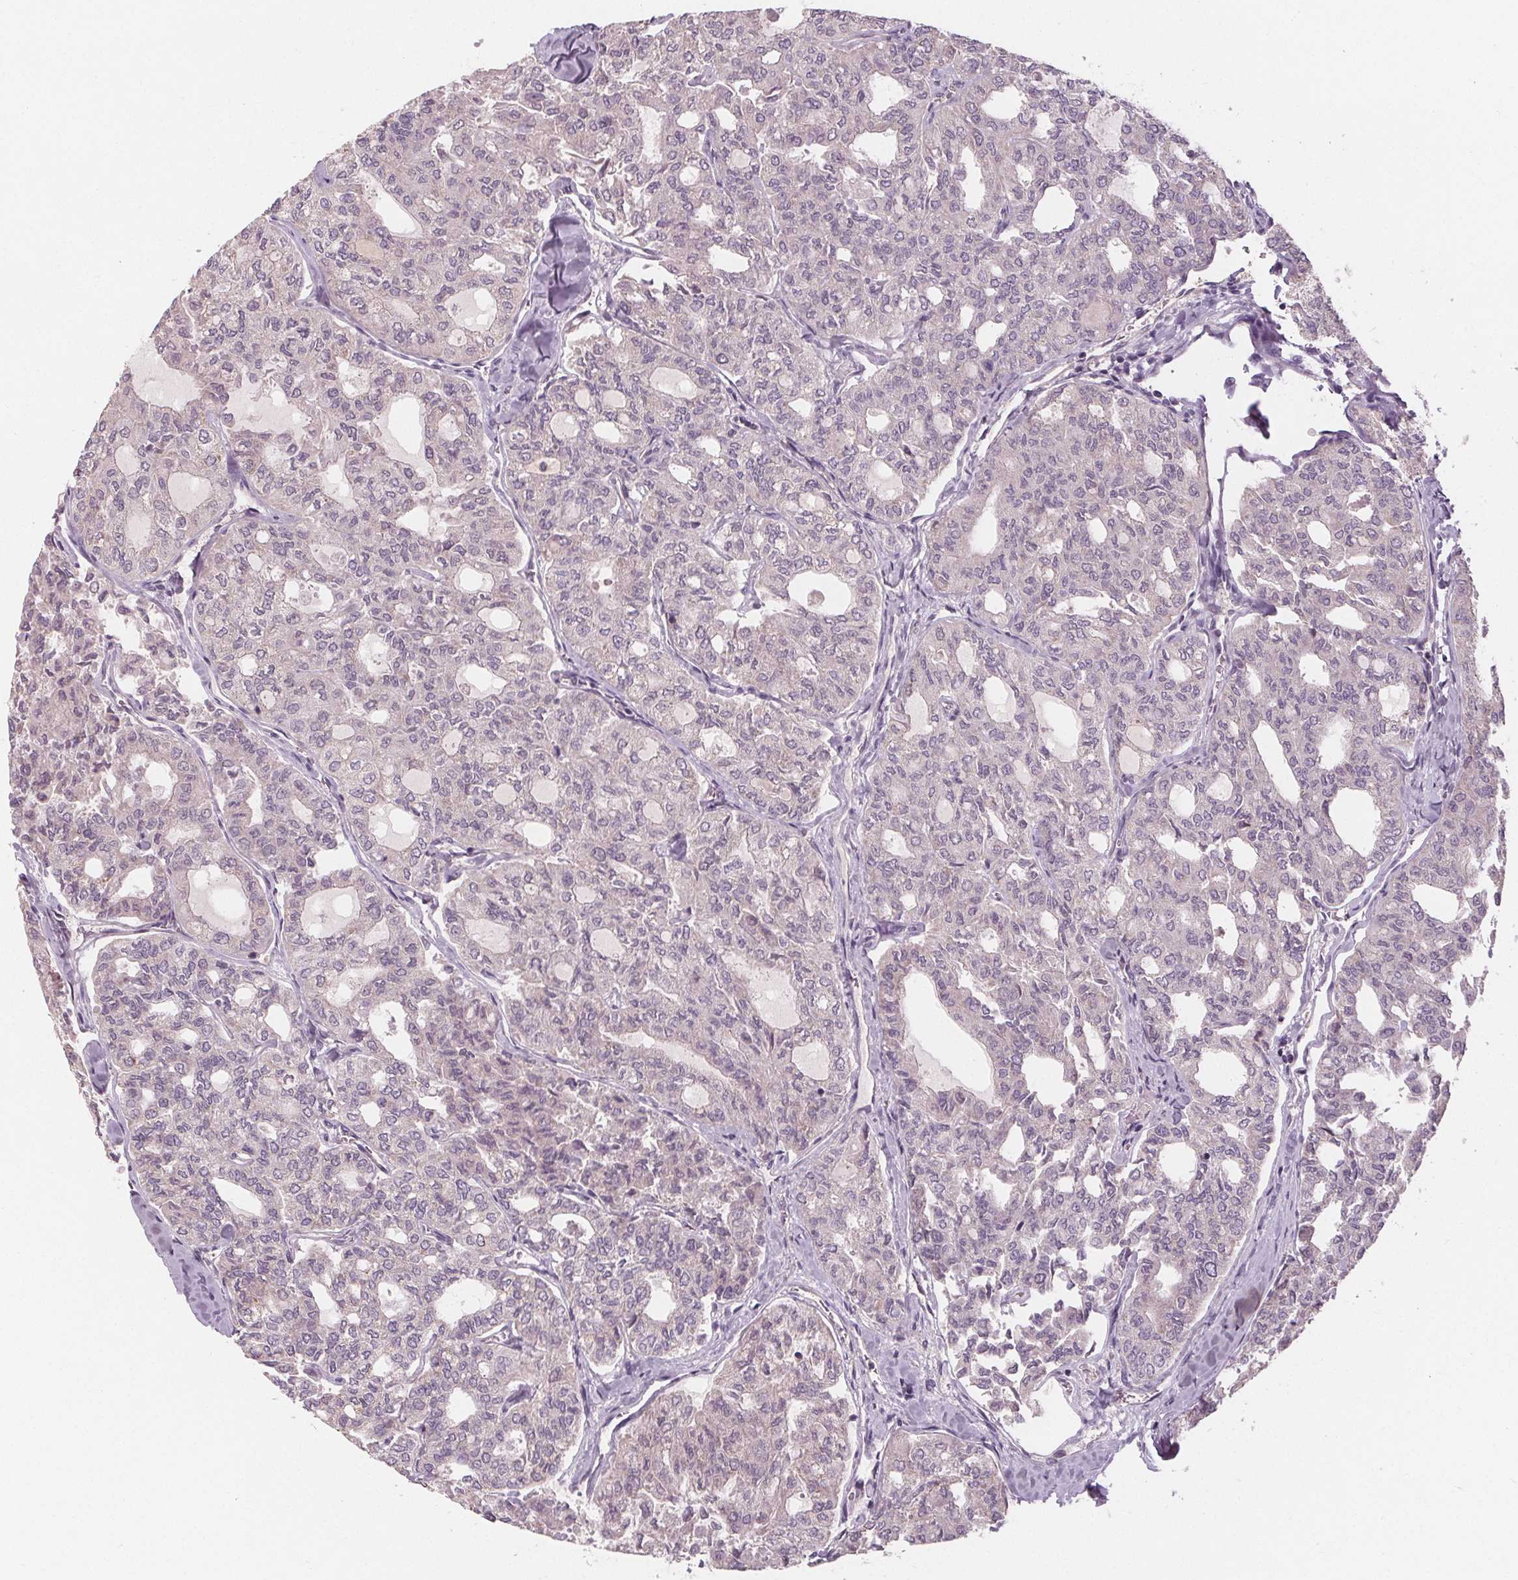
{"staining": {"intensity": "negative", "quantity": "none", "location": "none"}, "tissue": "thyroid cancer", "cell_type": "Tumor cells", "image_type": "cancer", "snomed": [{"axis": "morphology", "description": "Follicular adenoma carcinoma, NOS"}, {"axis": "topography", "description": "Thyroid gland"}], "caption": "Immunohistochemistry (IHC) image of neoplastic tissue: human follicular adenoma carcinoma (thyroid) stained with DAB (3,3'-diaminobenzidine) shows no significant protein expression in tumor cells. The staining is performed using DAB (3,3'-diaminobenzidine) brown chromogen with nuclei counter-stained in using hematoxylin.", "gene": "TMEM80", "patient": {"sex": "male", "age": 75}}